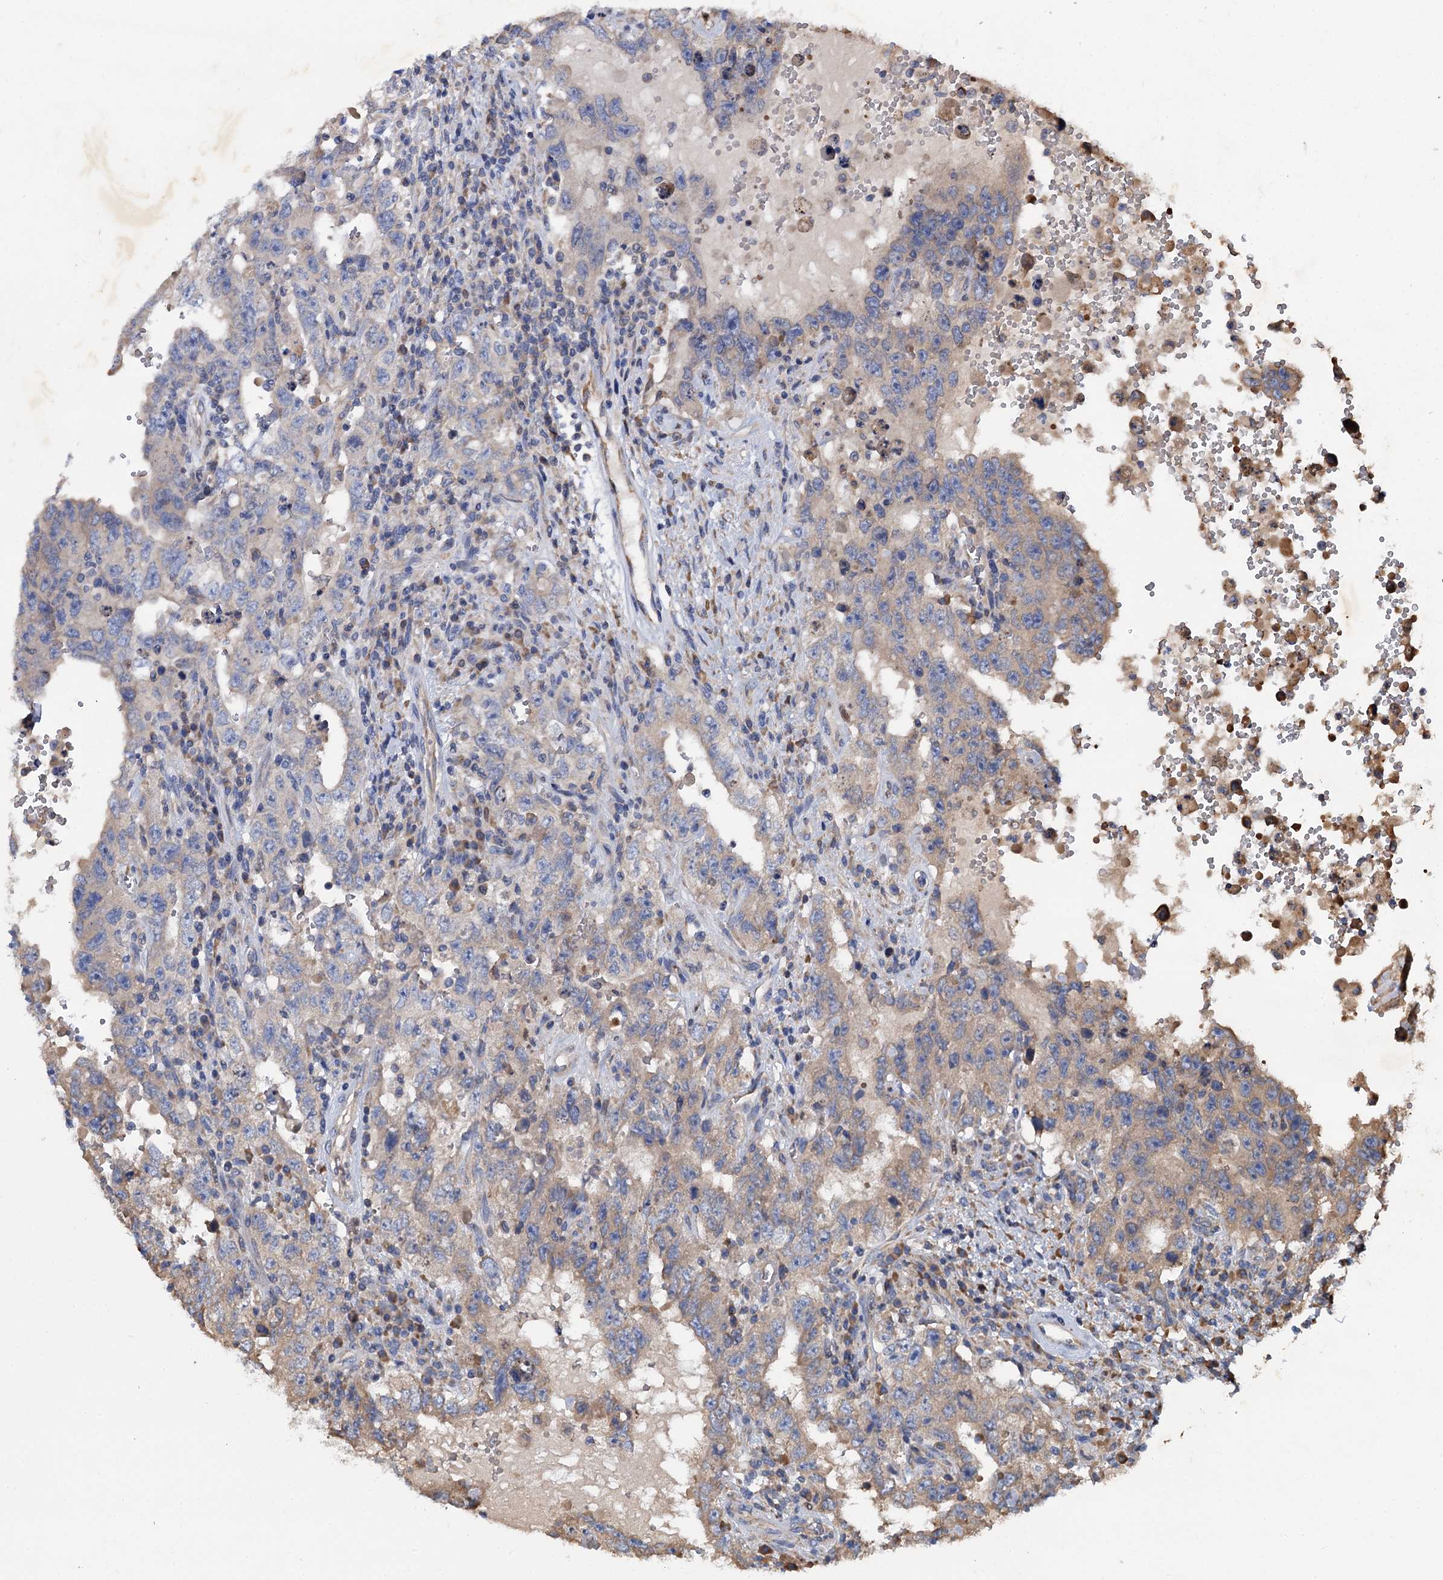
{"staining": {"intensity": "moderate", "quantity": "<25%", "location": "cytoplasmic/membranous"}, "tissue": "testis cancer", "cell_type": "Tumor cells", "image_type": "cancer", "snomed": [{"axis": "morphology", "description": "Carcinoma, Embryonal, NOS"}, {"axis": "topography", "description": "Testis"}], "caption": "Immunohistochemical staining of human embryonal carcinoma (testis) demonstrates low levels of moderate cytoplasmic/membranous expression in approximately <25% of tumor cells.", "gene": "LINS1", "patient": {"sex": "male", "age": 26}}